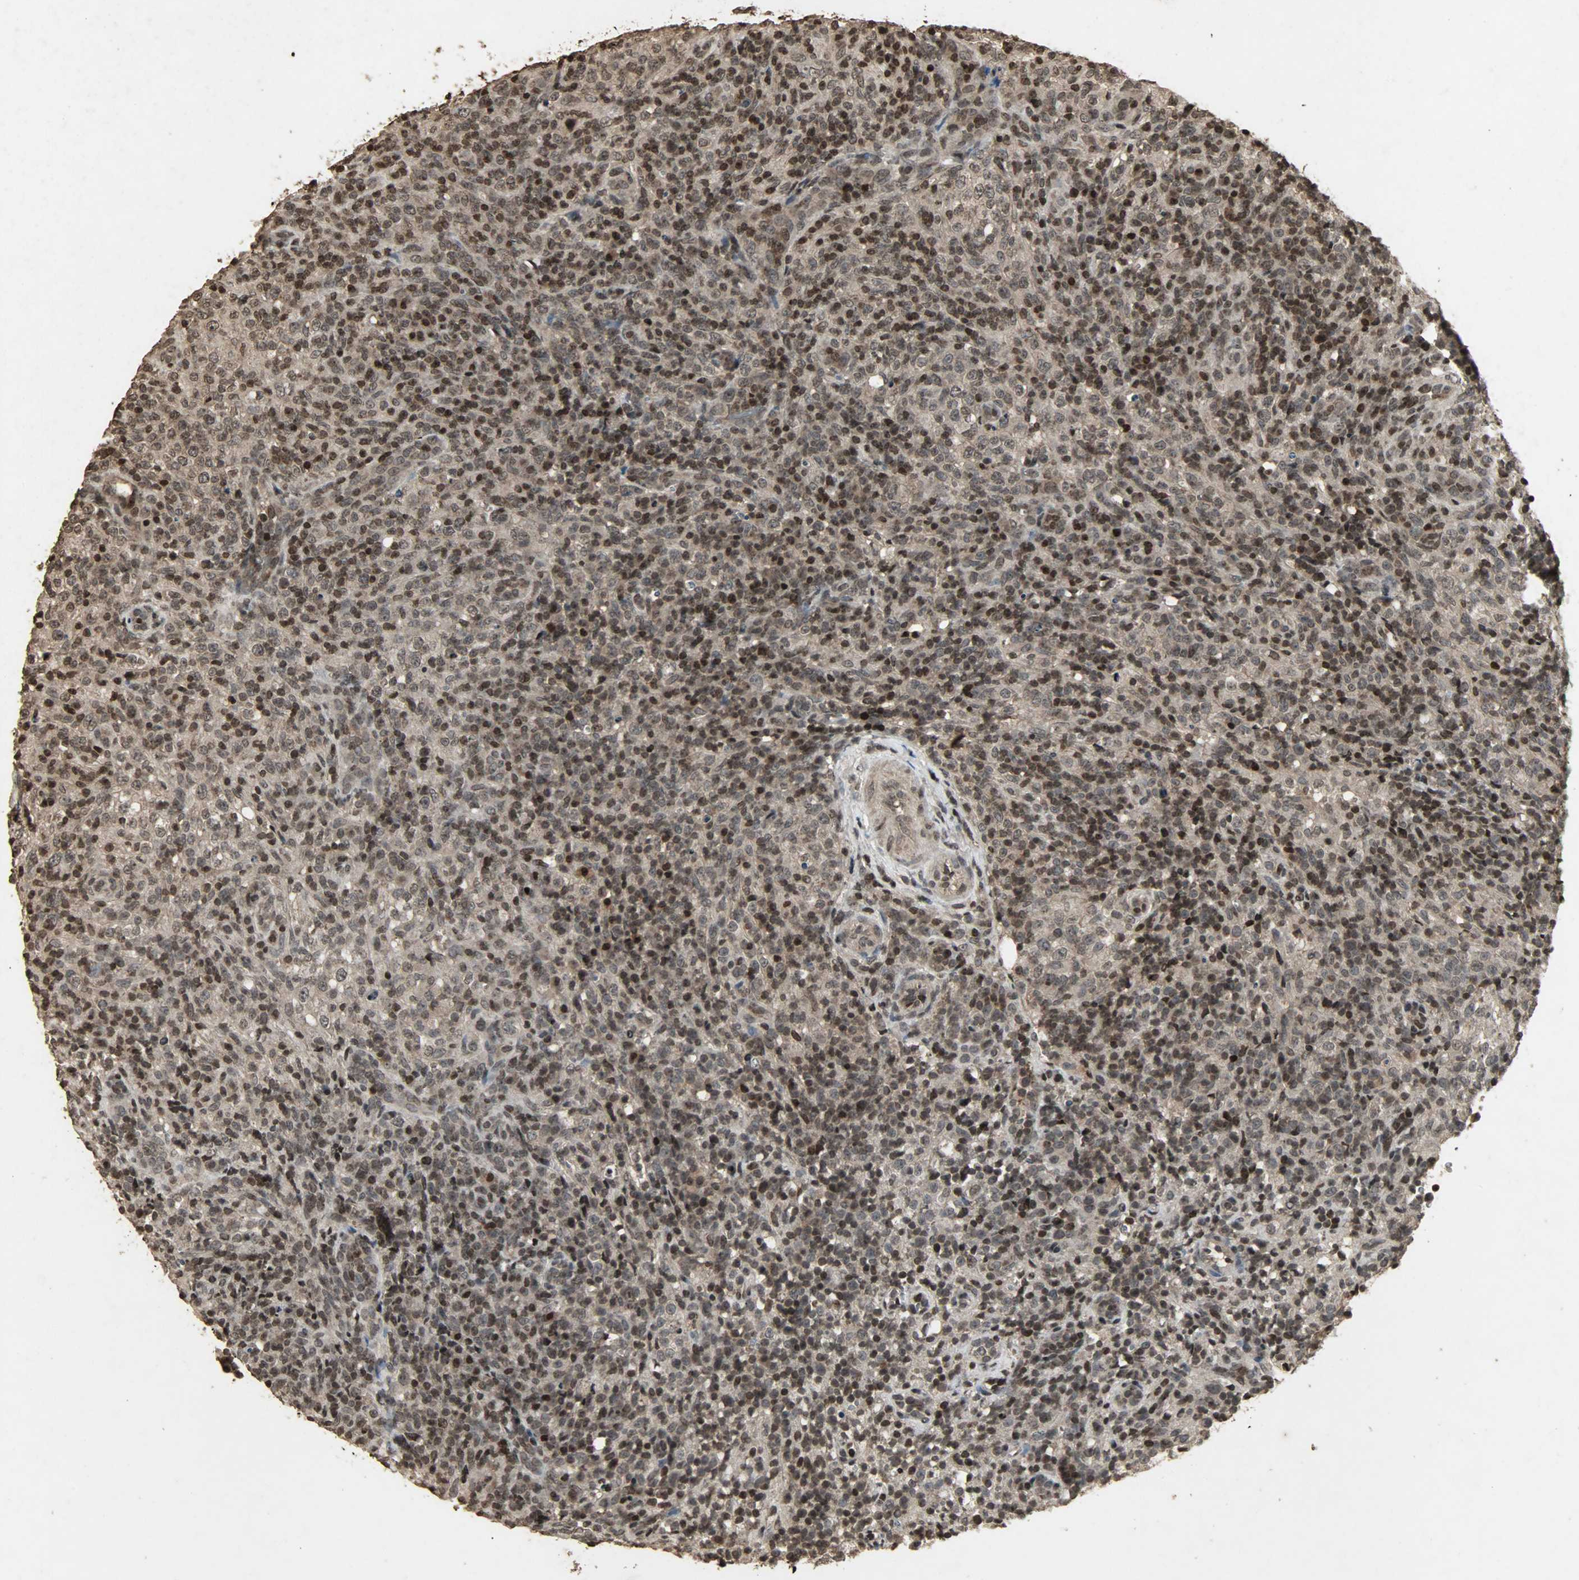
{"staining": {"intensity": "strong", "quantity": ">75%", "location": "cytoplasmic/membranous,nuclear"}, "tissue": "lymphoma", "cell_type": "Tumor cells", "image_type": "cancer", "snomed": [{"axis": "morphology", "description": "Malignant lymphoma, non-Hodgkin's type, High grade"}, {"axis": "topography", "description": "Lymph node"}], "caption": "Human high-grade malignant lymphoma, non-Hodgkin's type stained with a brown dye displays strong cytoplasmic/membranous and nuclear positive expression in approximately >75% of tumor cells.", "gene": "PPP3R1", "patient": {"sex": "female", "age": 76}}